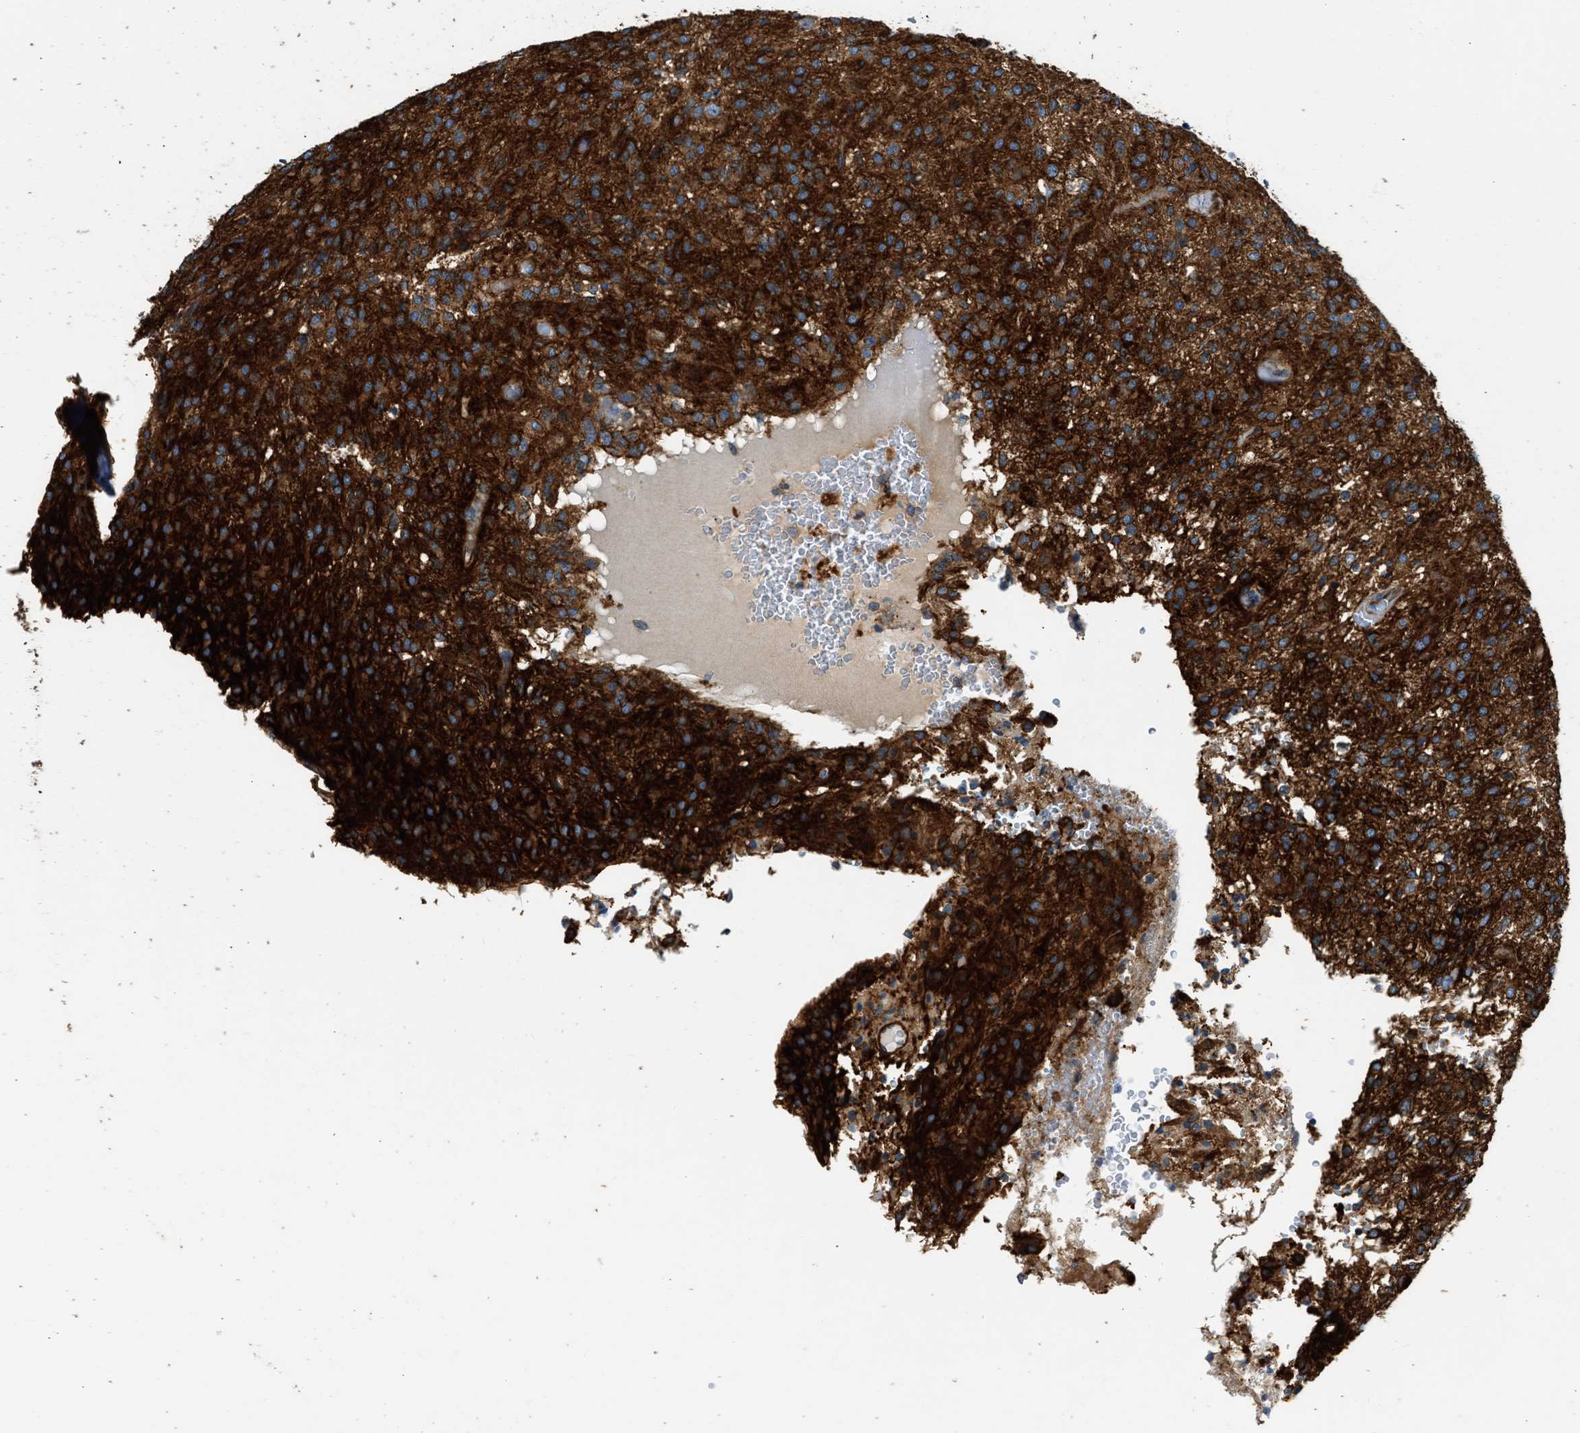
{"staining": {"intensity": "strong", "quantity": ">75%", "location": "cytoplasmic/membranous"}, "tissue": "glioma", "cell_type": "Tumor cells", "image_type": "cancer", "snomed": [{"axis": "morphology", "description": "Glioma, malignant, High grade"}, {"axis": "topography", "description": "Brain"}], "caption": "IHC staining of glioma, which exhibits high levels of strong cytoplasmic/membranous expression in approximately >75% of tumor cells indicating strong cytoplasmic/membranous protein expression. The staining was performed using DAB (brown) for protein detection and nuclei were counterstained in hematoxylin (blue).", "gene": "SEPTIN2", "patient": {"sex": "female", "age": 59}}